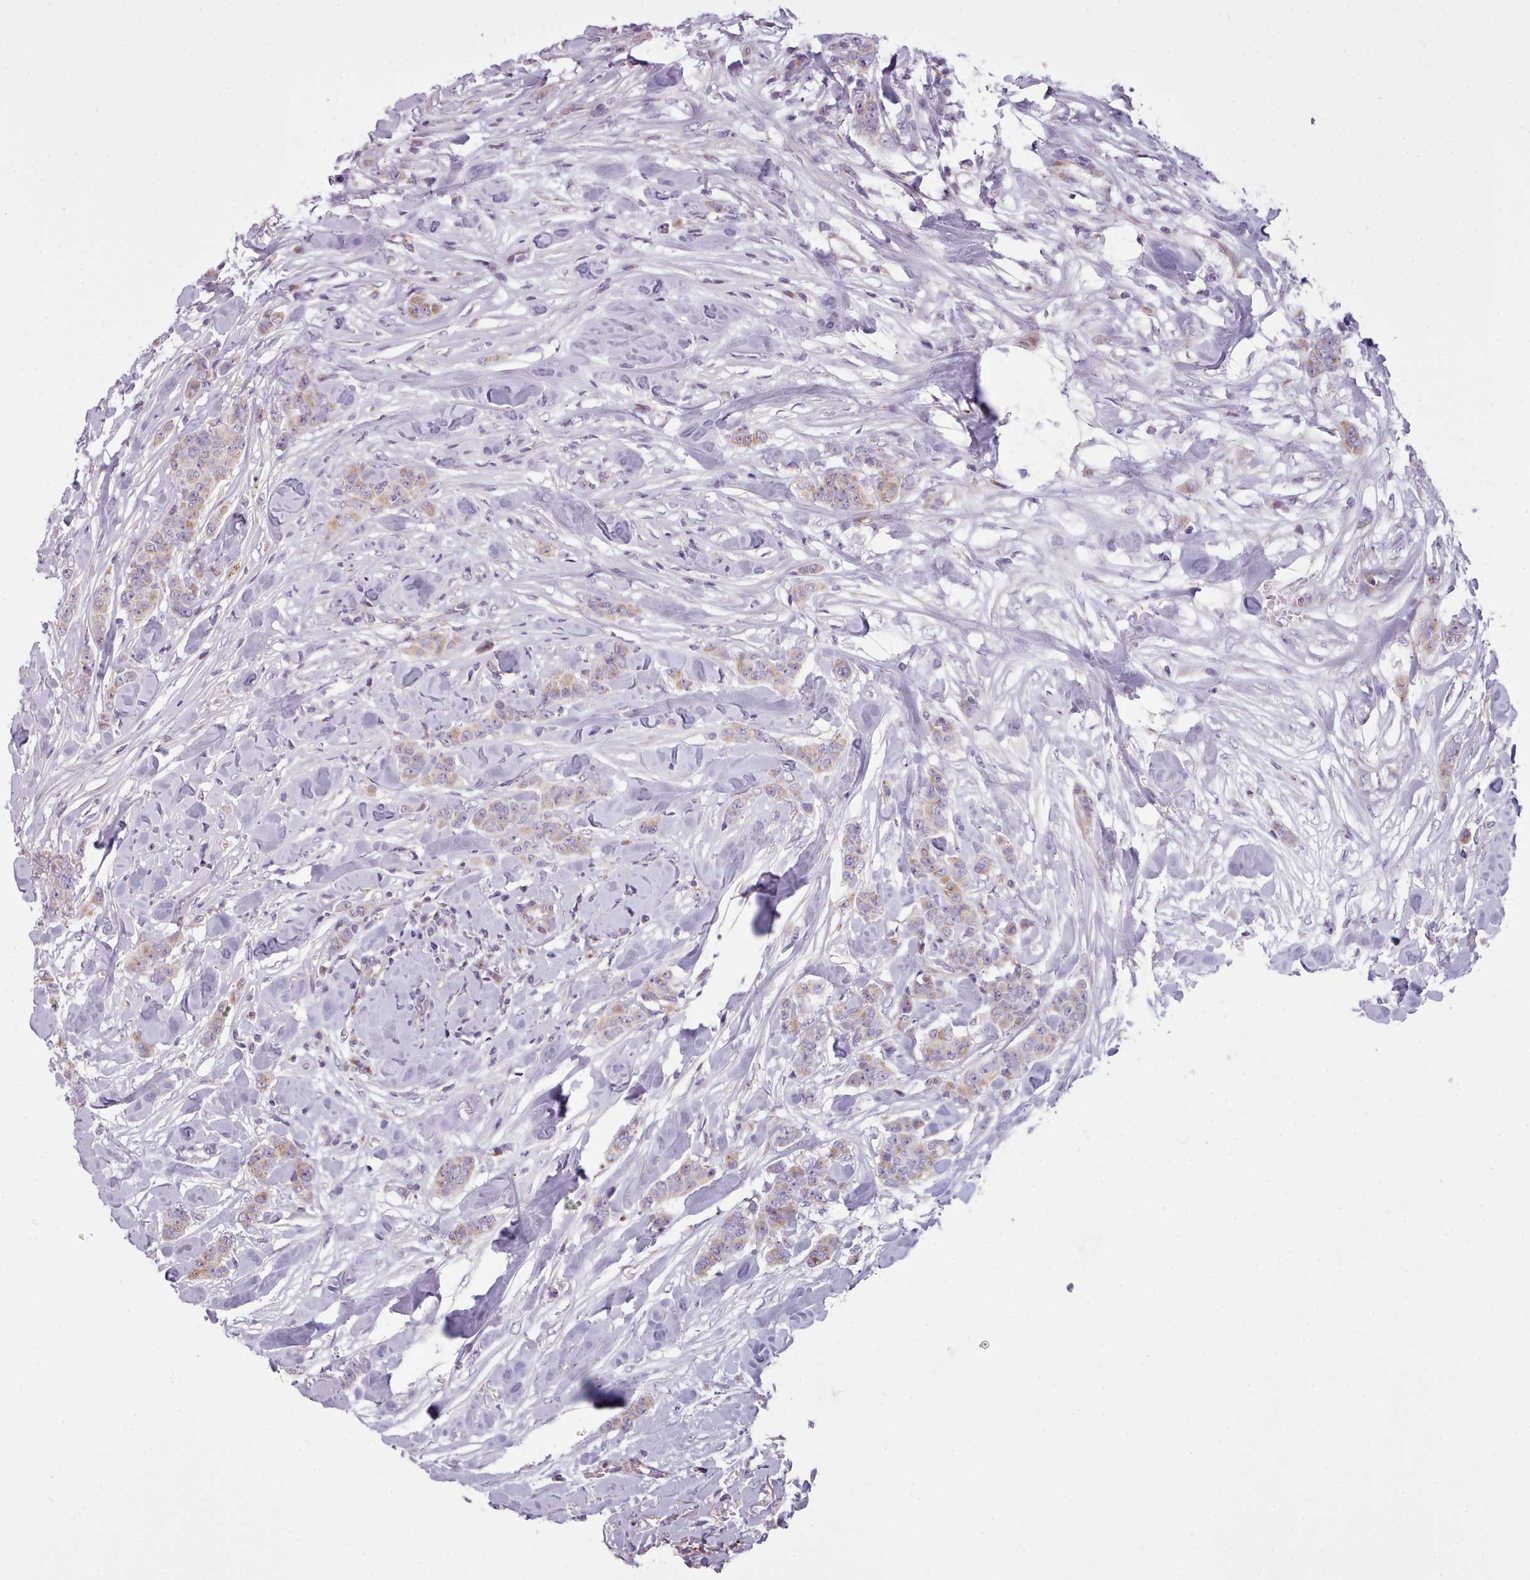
{"staining": {"intensity": "weak", "quantity": "25%-75%", "location": "cytoplasmic/membranous"}, "tissue": "breast cancer", "cell_type": "Tumor cells", "image_type": "cancer", "snomed": [{"axis": "morphology", "description": "Duct carcinoma"}, {"axis": "topography", "description": "Breast"}], "caption": "Immunohistochemistry of breast cancer reveals low levels of weak cytoplasmic/membranous expression in about 25%-75% of tumor cells. Nuclei are stained in blue.", "gene": "SLC52A3", "patient": {"sex": "female", "age": 40}}